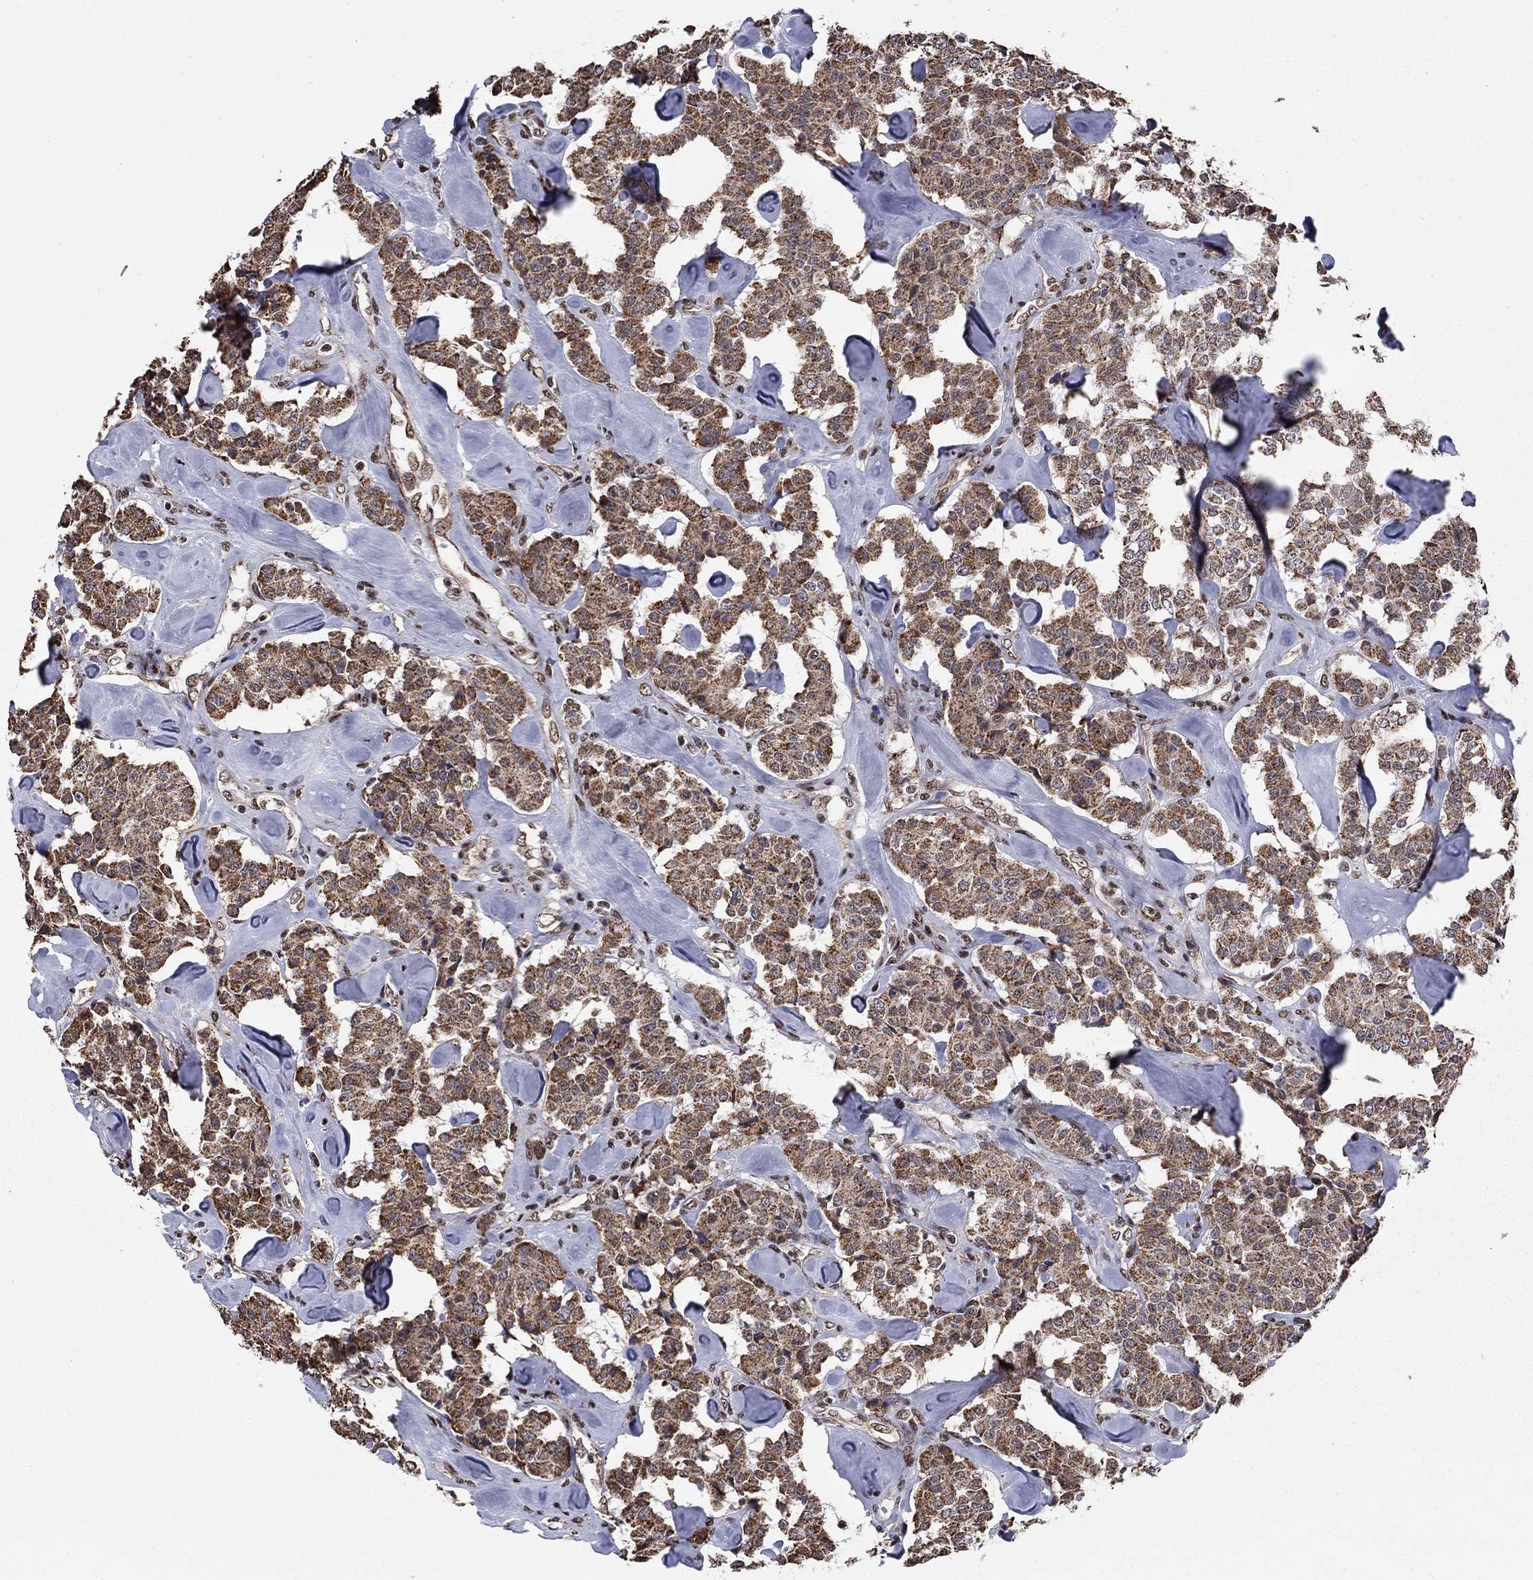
{"staining": {"intensity": "moderate", "quantity": ">75%", "location": "cytoplasmic/membranous"}, "tissue": "carcinoid", "cell_type": "Tumor cells", "image_type": "cancer", "snomed": [{"axis": "morphology", "description": "Carcinoid, malignant, NOS"}, {"axis": "topography", "description": "Pancreas"}], "caption": "The histopathology image displays staining of carcinoid (malignant), revealing moderate cytoplasmic/membranous protein staining (brown color) within tumor cells. (Brightfield microscopy of DAB IHC at high magnification).", "gene": "N4BP2", "patient": {"sex": "male", "age": 41}}